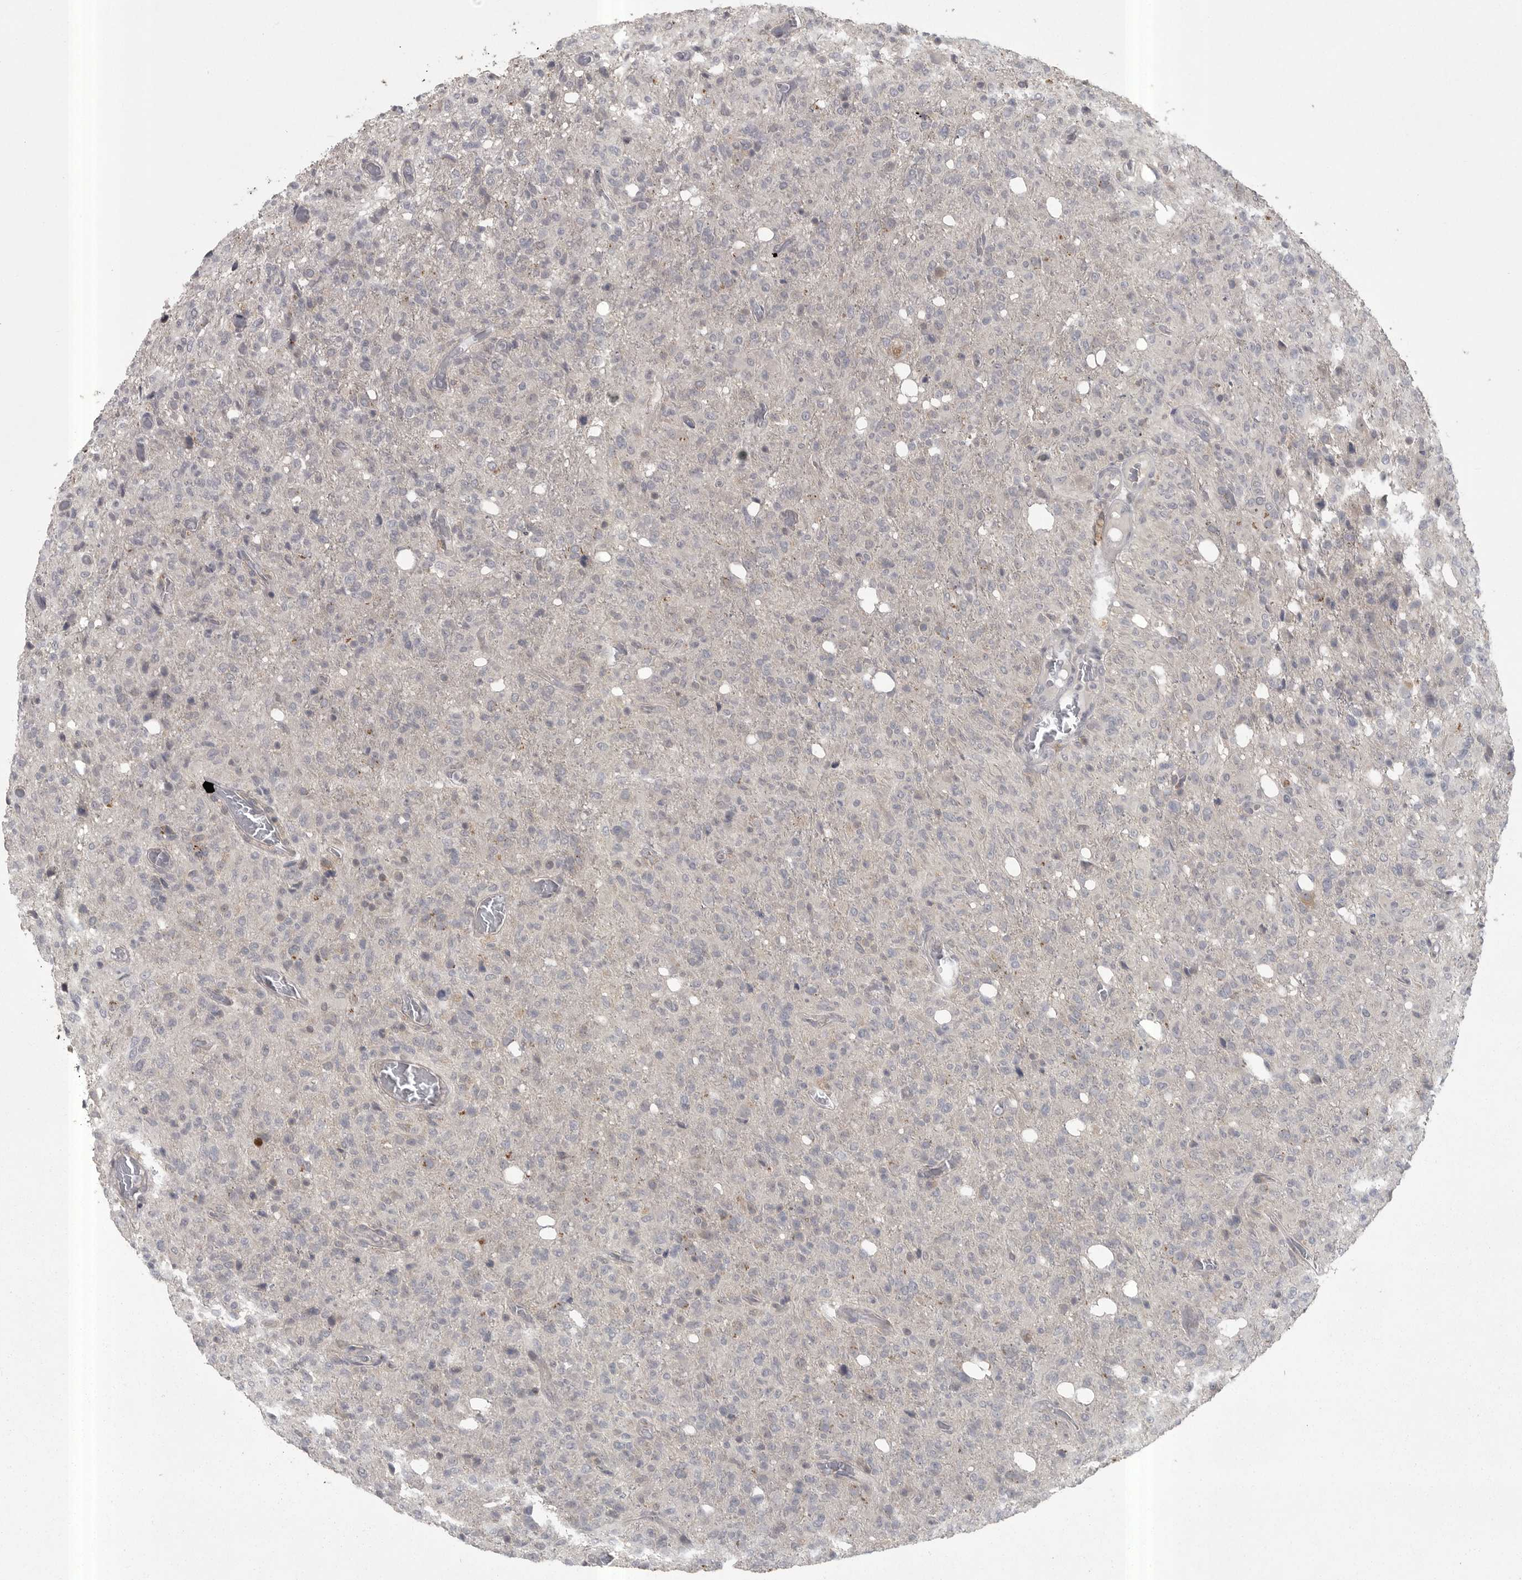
{"staining": {"intensity": "negative", "quantity": "none", "location": "none"}, "tissue": "glioma", "cell_type": "Tumor cells", "image_type": "cancer", "snomed": [{"axis": "morphology", "description": "Glioma, malignant, High grade"}, {"axis": "topography", "description": "Brain"}], "caption": "Malignant high-grade glioma was stained to show a protein in brown. There is no significant expression in tumor cells.", "gene": "PHF13", "patient": {"sex": "female", "age": 57}}